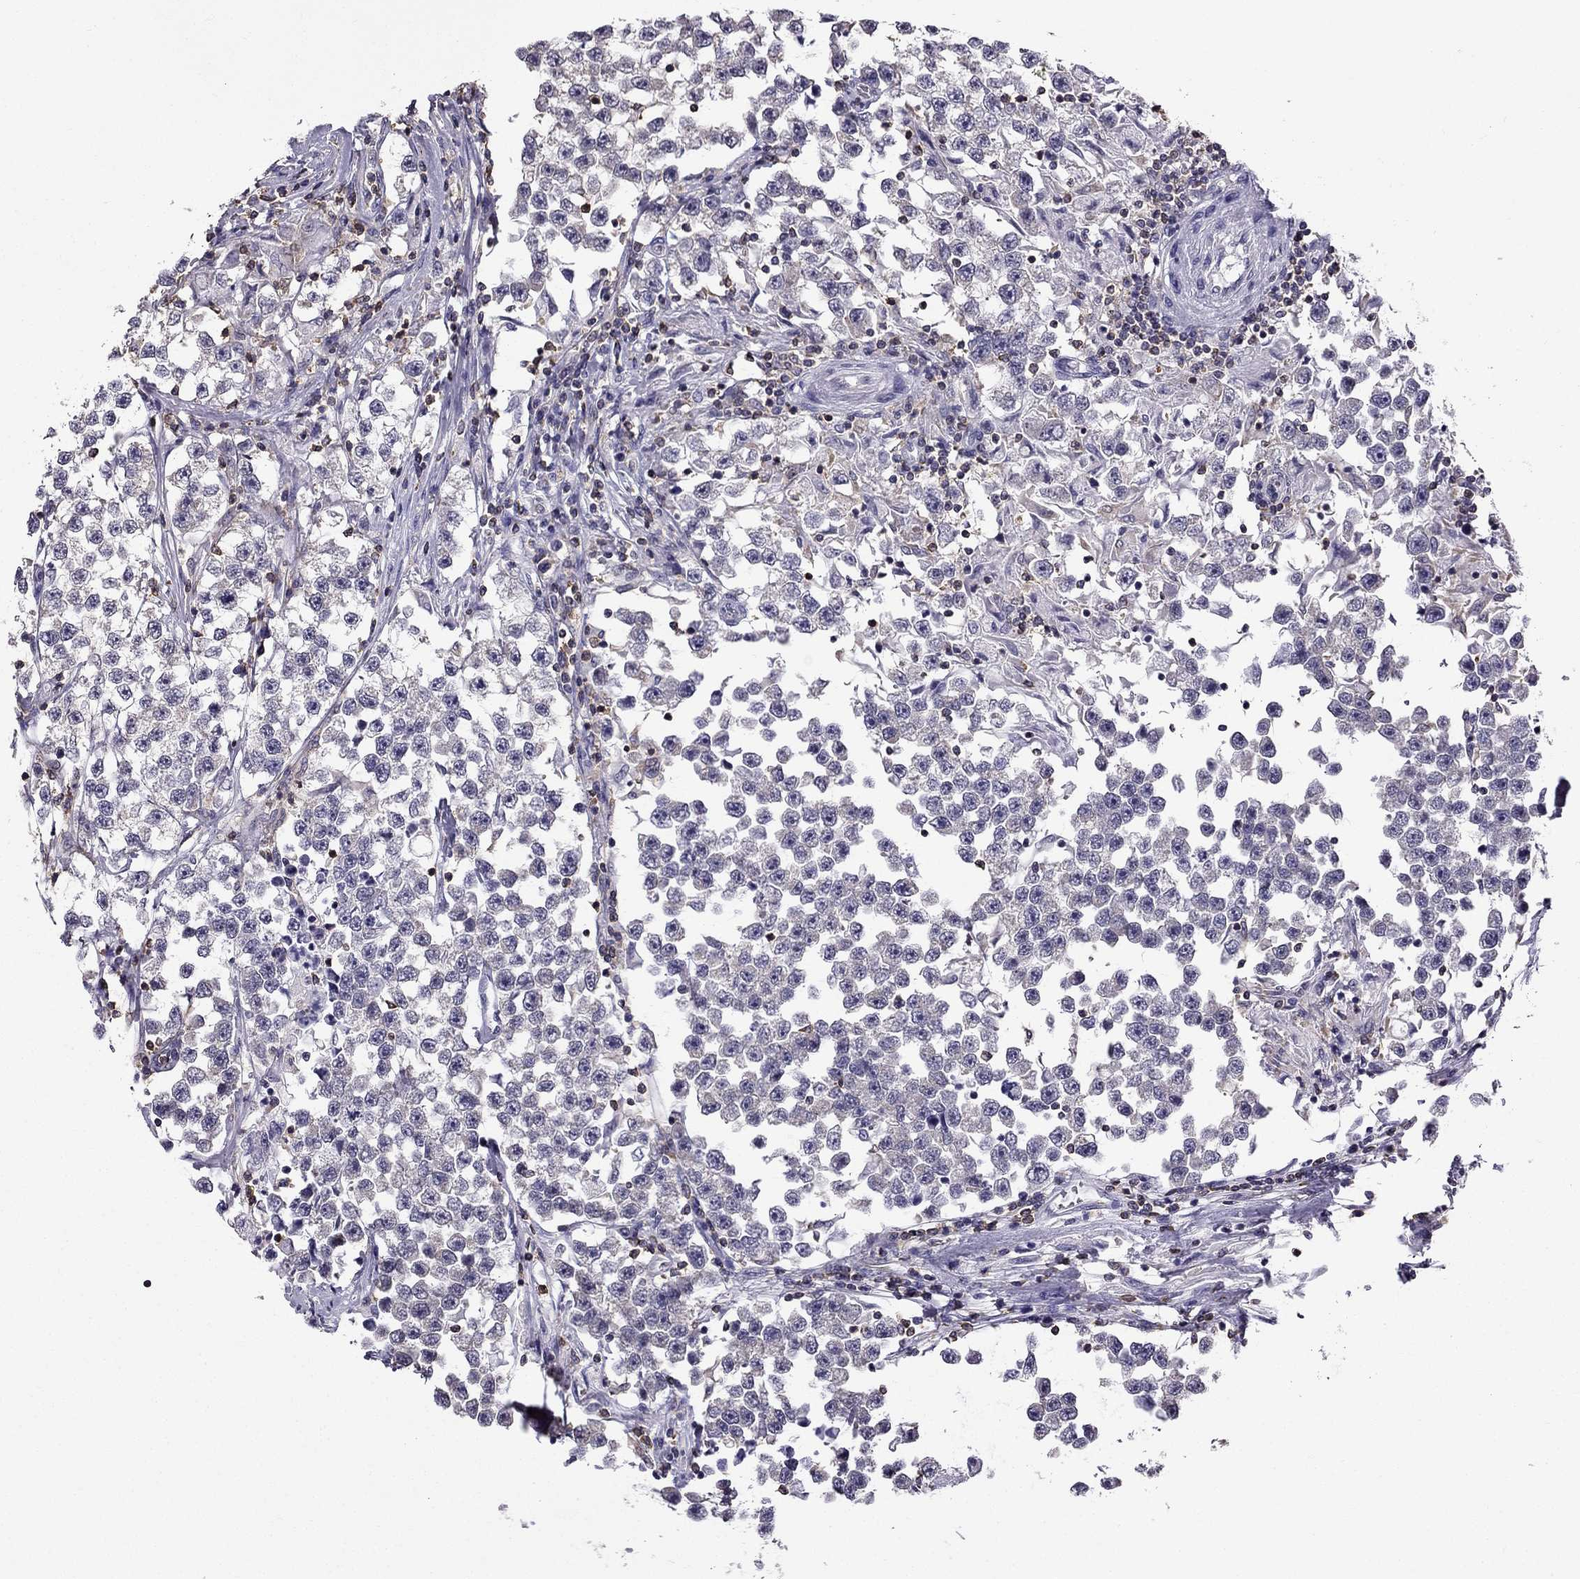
{"staining": {"intensity": "negative", "quantity": "none", "location": "none"}, "tissue": "testis cancer", "cell_type": "Tumor cells", "image_type": "cancer", "snomed": [{"axis": "morphology", "description": "Seminoma, NOS"}, {"axis": "topography", "description": "Testis"}], "caption": "Immunohistochemistry of testis seminoma demonstrates no staining in tumor cells.", "gene": "CCK", "patient": {"sex": "male", "age": 46}}